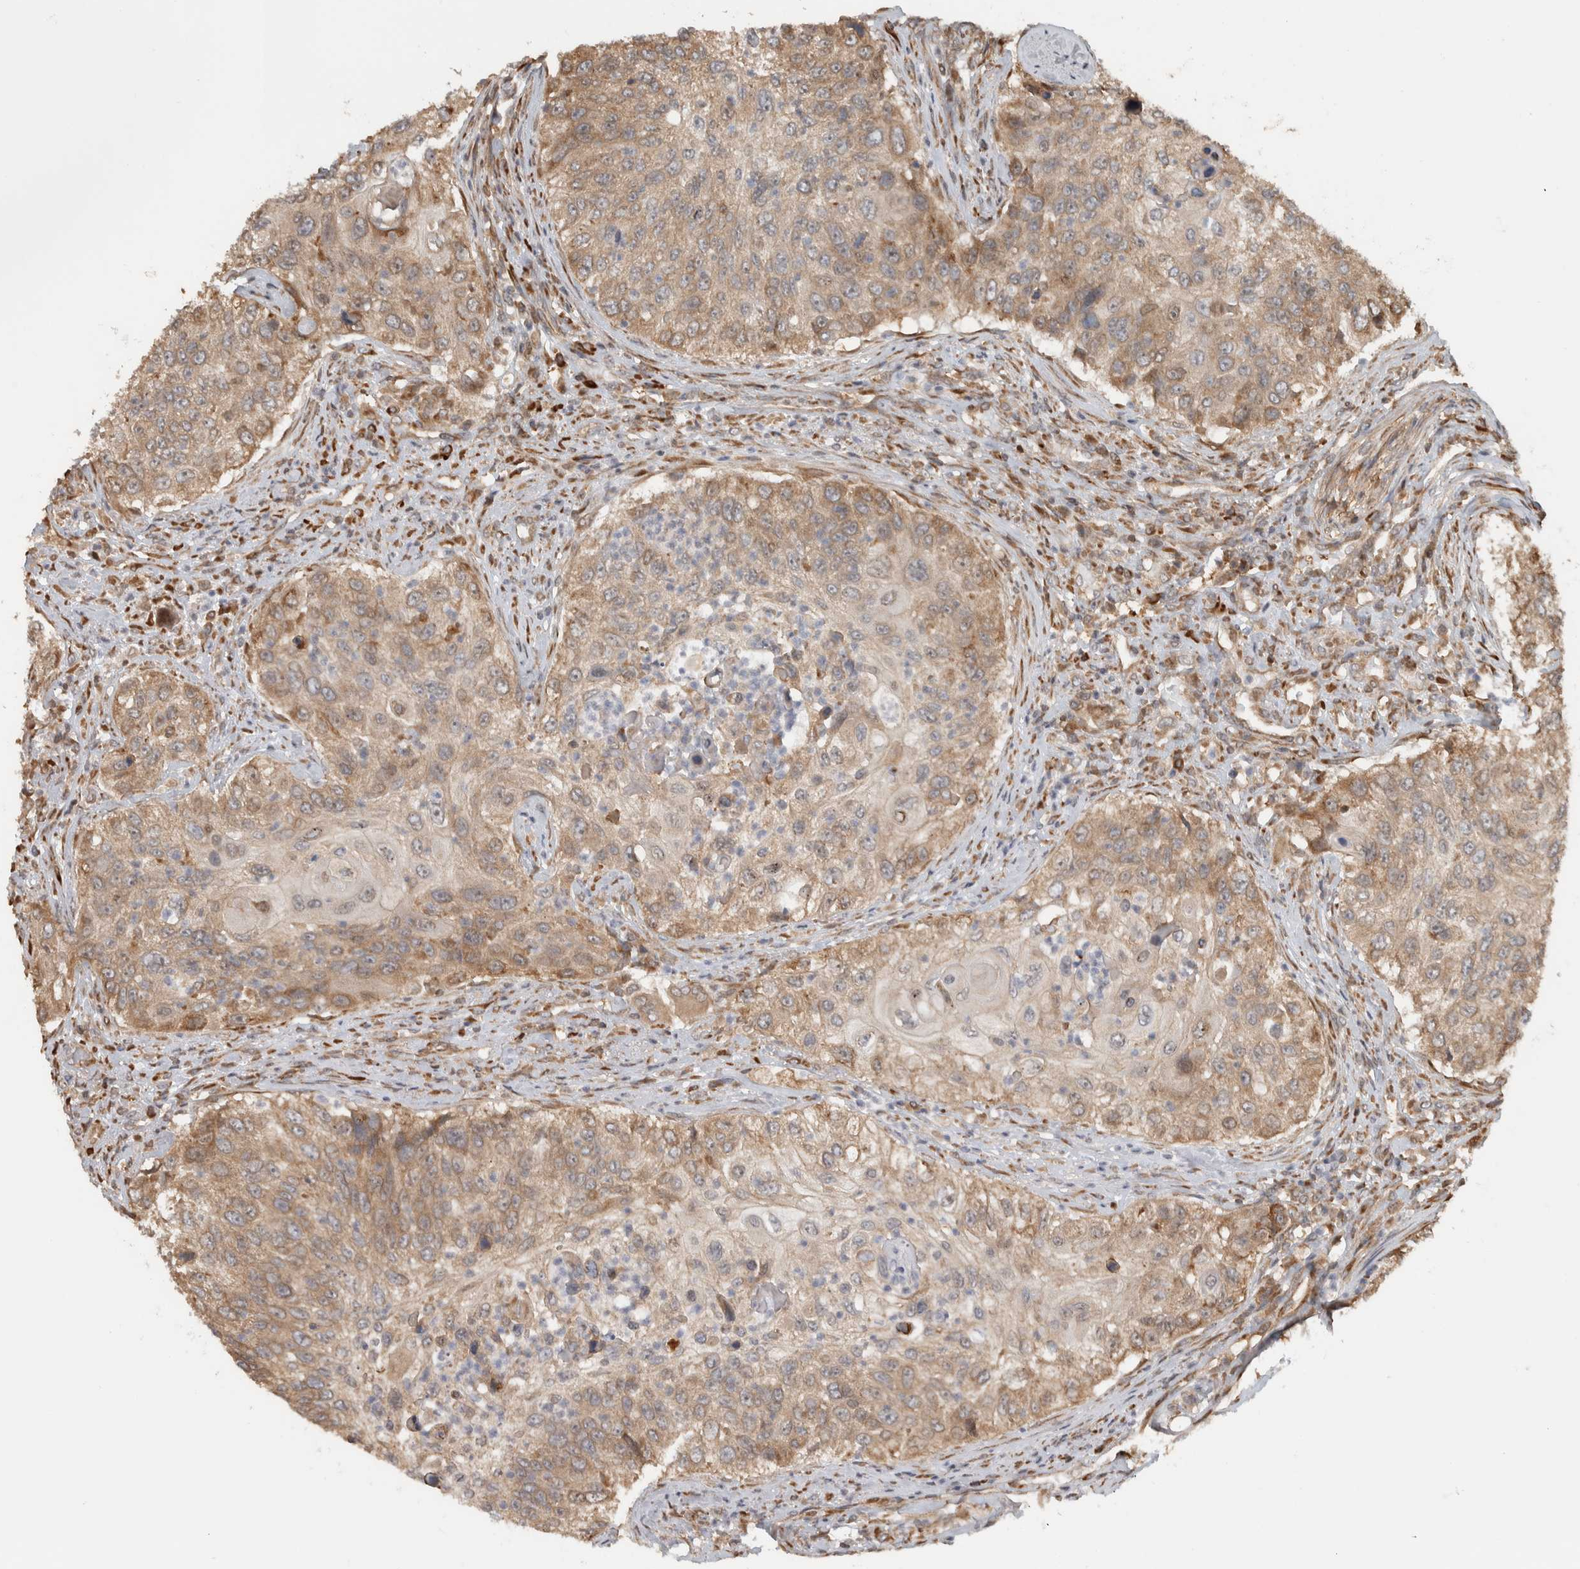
{"staining": {"intensity": "moderate", "quantity": ">75%", "location": "cytoplasmic/membranous"}, "tissue": "urothelial cancer", "cell_type": "Tumor cells", "image_type": "cancer", "snomed": [{"axis": "morphology", "description": "Urothelial carcinoma, High grade"}, {"axis": "topography", "description": "Urinary bladder"}], "caption": "Human high-grade urothelial carcinoma stained with a brown dye shows moderate cytoplasmic/membranous positive staining in about >75% of tumor cells.", "gene": "CNTROB", "patient": {"sex": "female", "age": 60}}